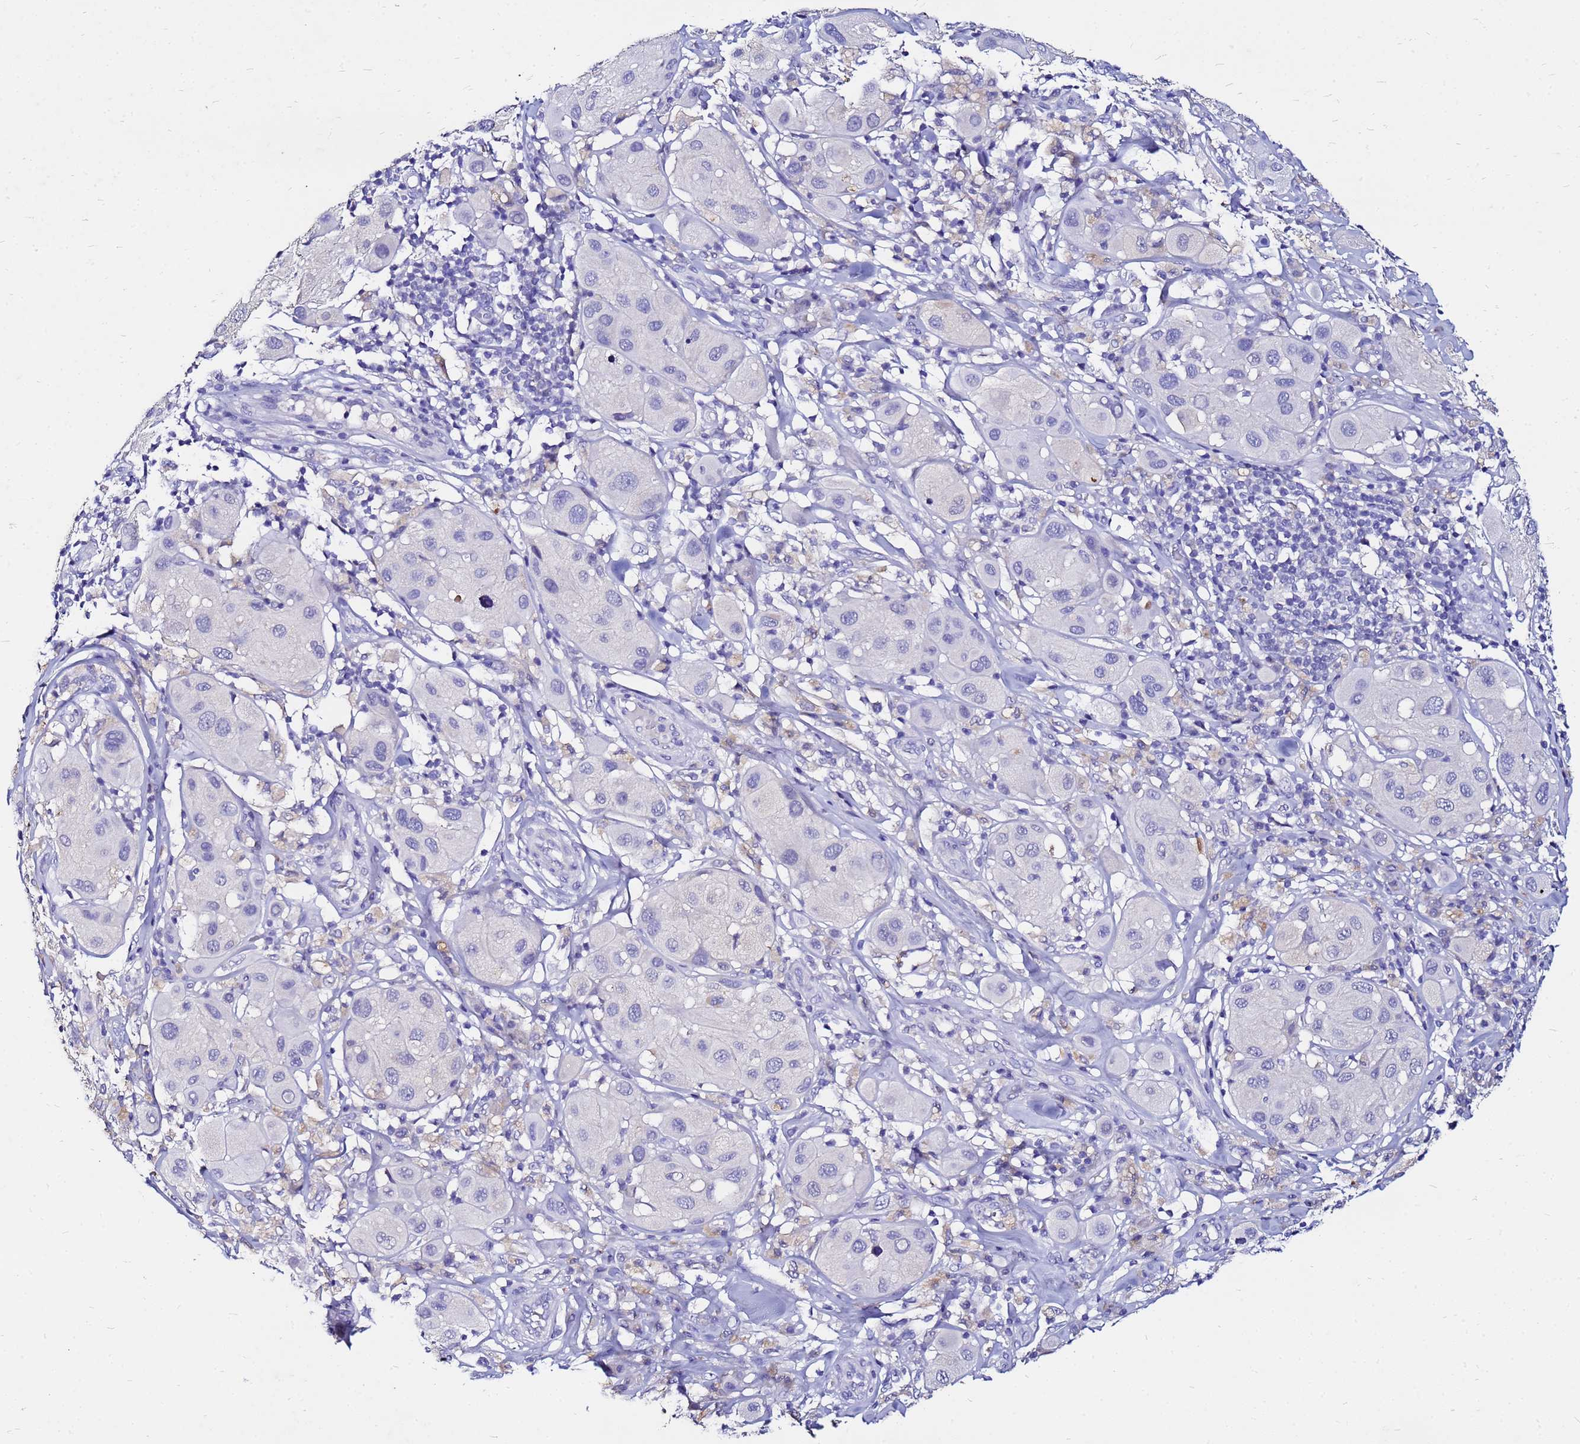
{"staining": {"intensity": "negative", "quantity": "none", "location": "none"}, "tissue": "melanoma", "cell_type": "Tumor cells", "image_type": "cancer", "snomed": [{"axis": "morphology", "description": "Malignant melanoma, Metastatic site"}, {"axis": "topography", "description": "Skin"}], "caption": "IHC photomicrograph of neoplastic tissue: human malignant melanoma (metastatic site) stained with DAB (3,3'-diaminobenzidine) exhibits no significant protein expression in tumor cells.", "gene": "FAM183A", "patient": {"sex": "male", "age": 41}}